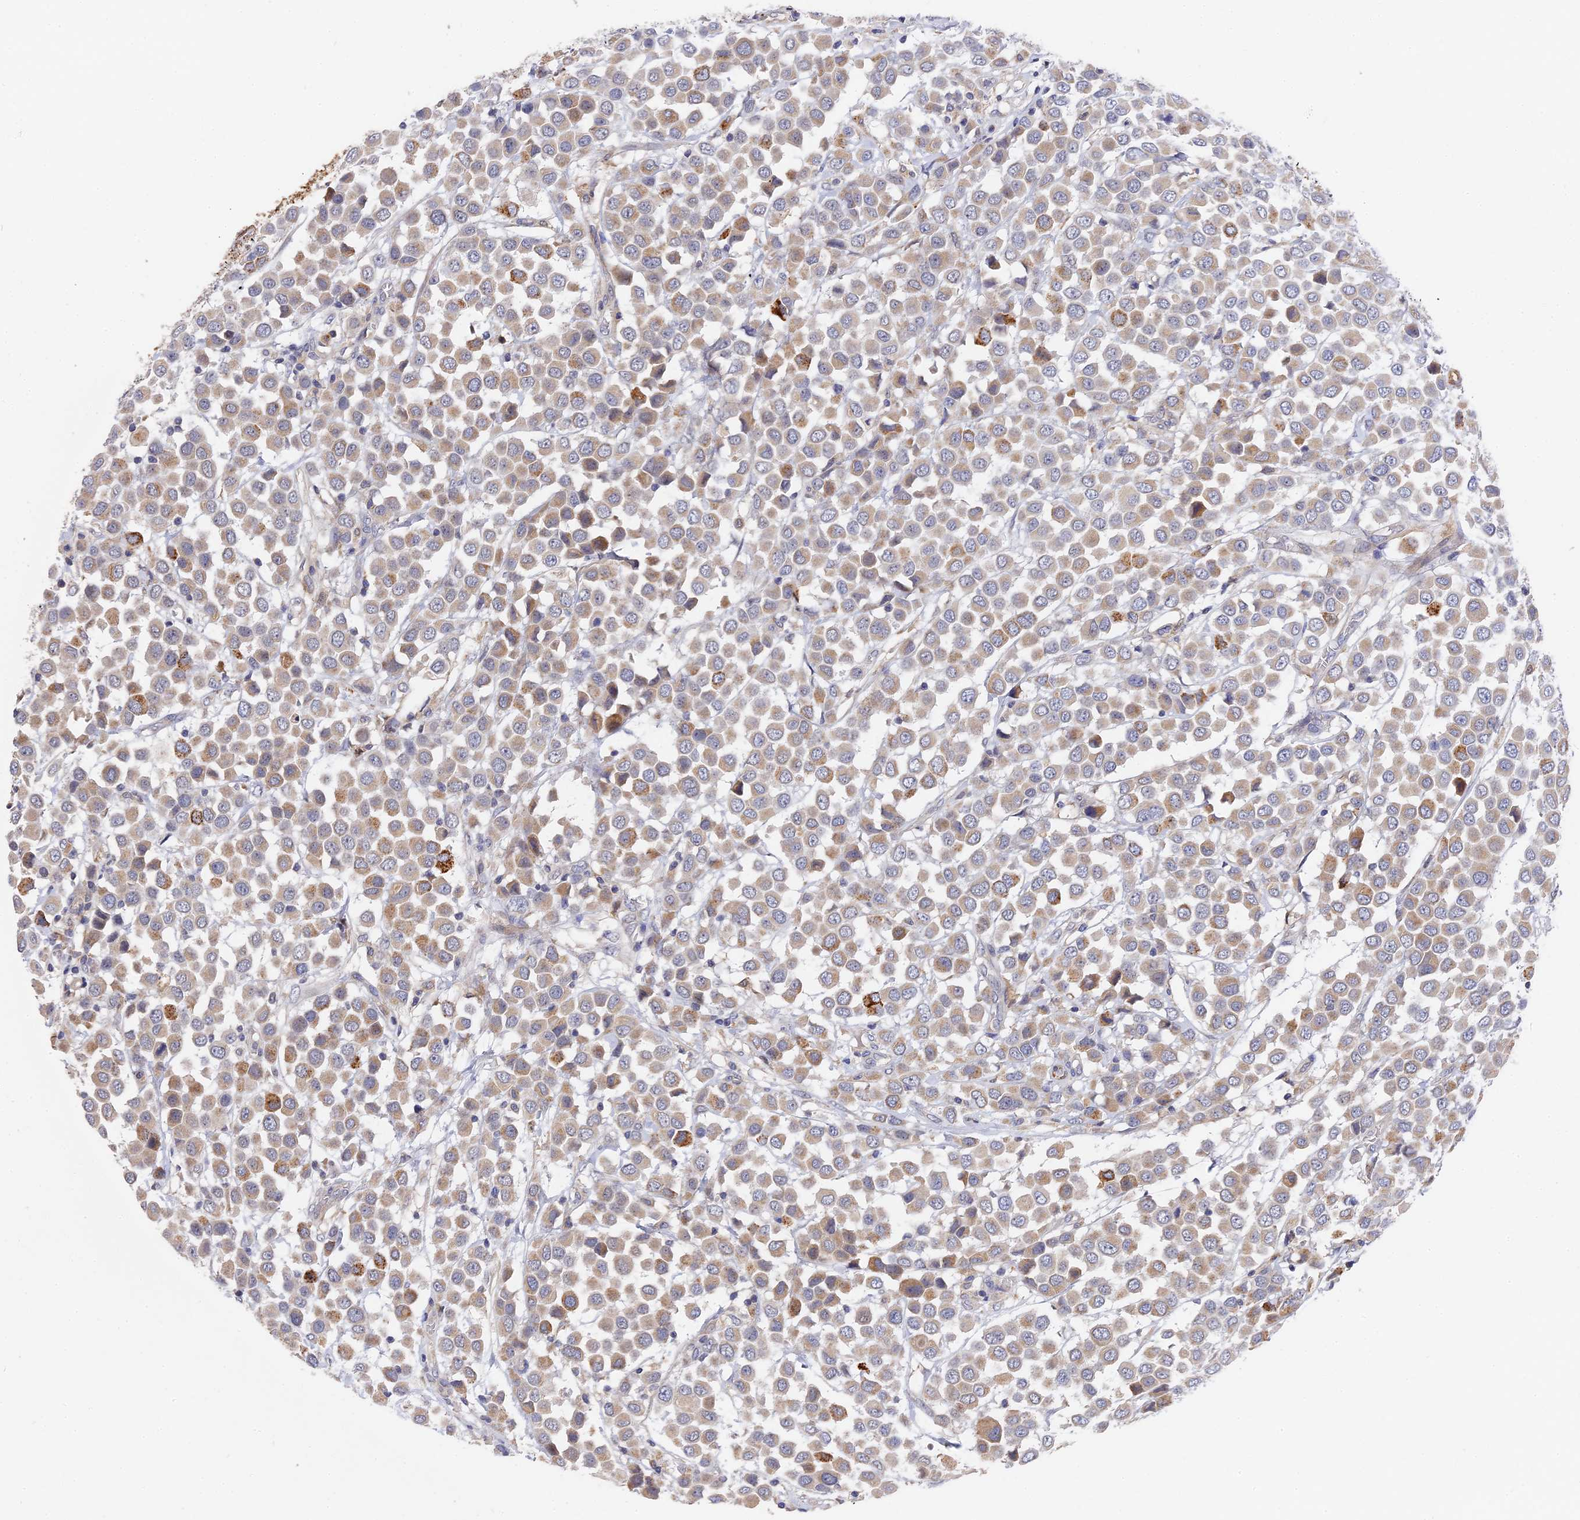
{"staining": {"intensity": "weak", "quantity": ">75%", "location": "cytoplasmic/membranous"}, "tissue": "breast cancer", "cell_type": "Tumor cells", "image_type": "cancer", "snomed": [{"axis": "morphology", "description": "Duct carcinoma"}, {"axis": "topography", "description": "Breast"}], "caption": "Infiltrating ductal carcinoma (breast) stained for a protein reveals weak cytoplasmic/membranous positivity in tumor cells.", "gene": "CCDC113", "patient": {"sex": "female", "age": 61}}